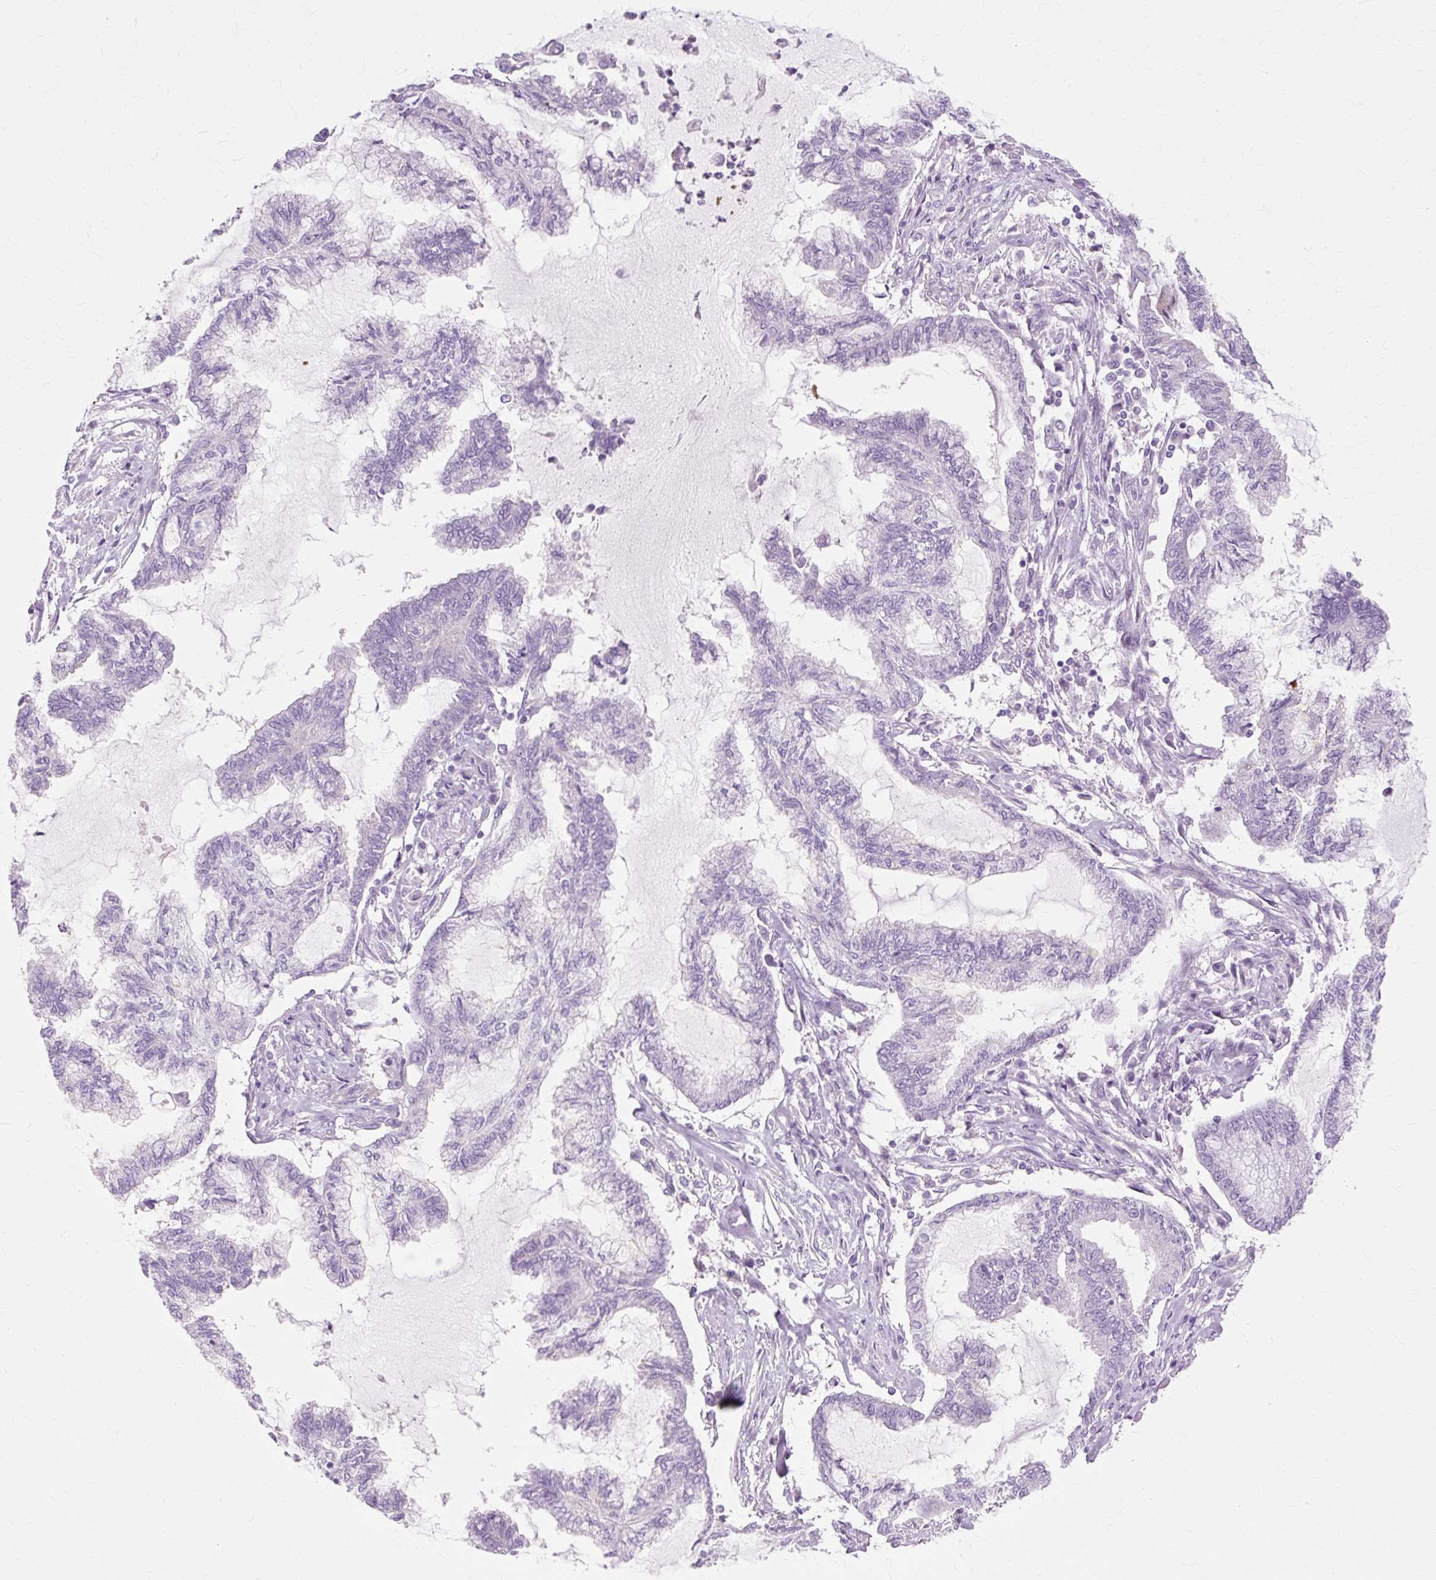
{"staining": {"intensity": "negative", "quantity": "none", "location": "none"}, "tissue": "endometrial cancer", "cell_type": "Tumor cells", "image_type": "cancer", "snomed": [{"axis": "morphology", "description": "Adenocarcinoma, NOS"}, {"axis": "topography", "description": "Endometrium"}], "caption": "Tumor cells are negative for protein expression in human adenocarcinoma (endometrial). The staining is performed using DAB brown chromogen with nuclei counter-stained in using hematoxylin.", "gene": "IRX2", "patient": {"sex": "female", "age": 86}}